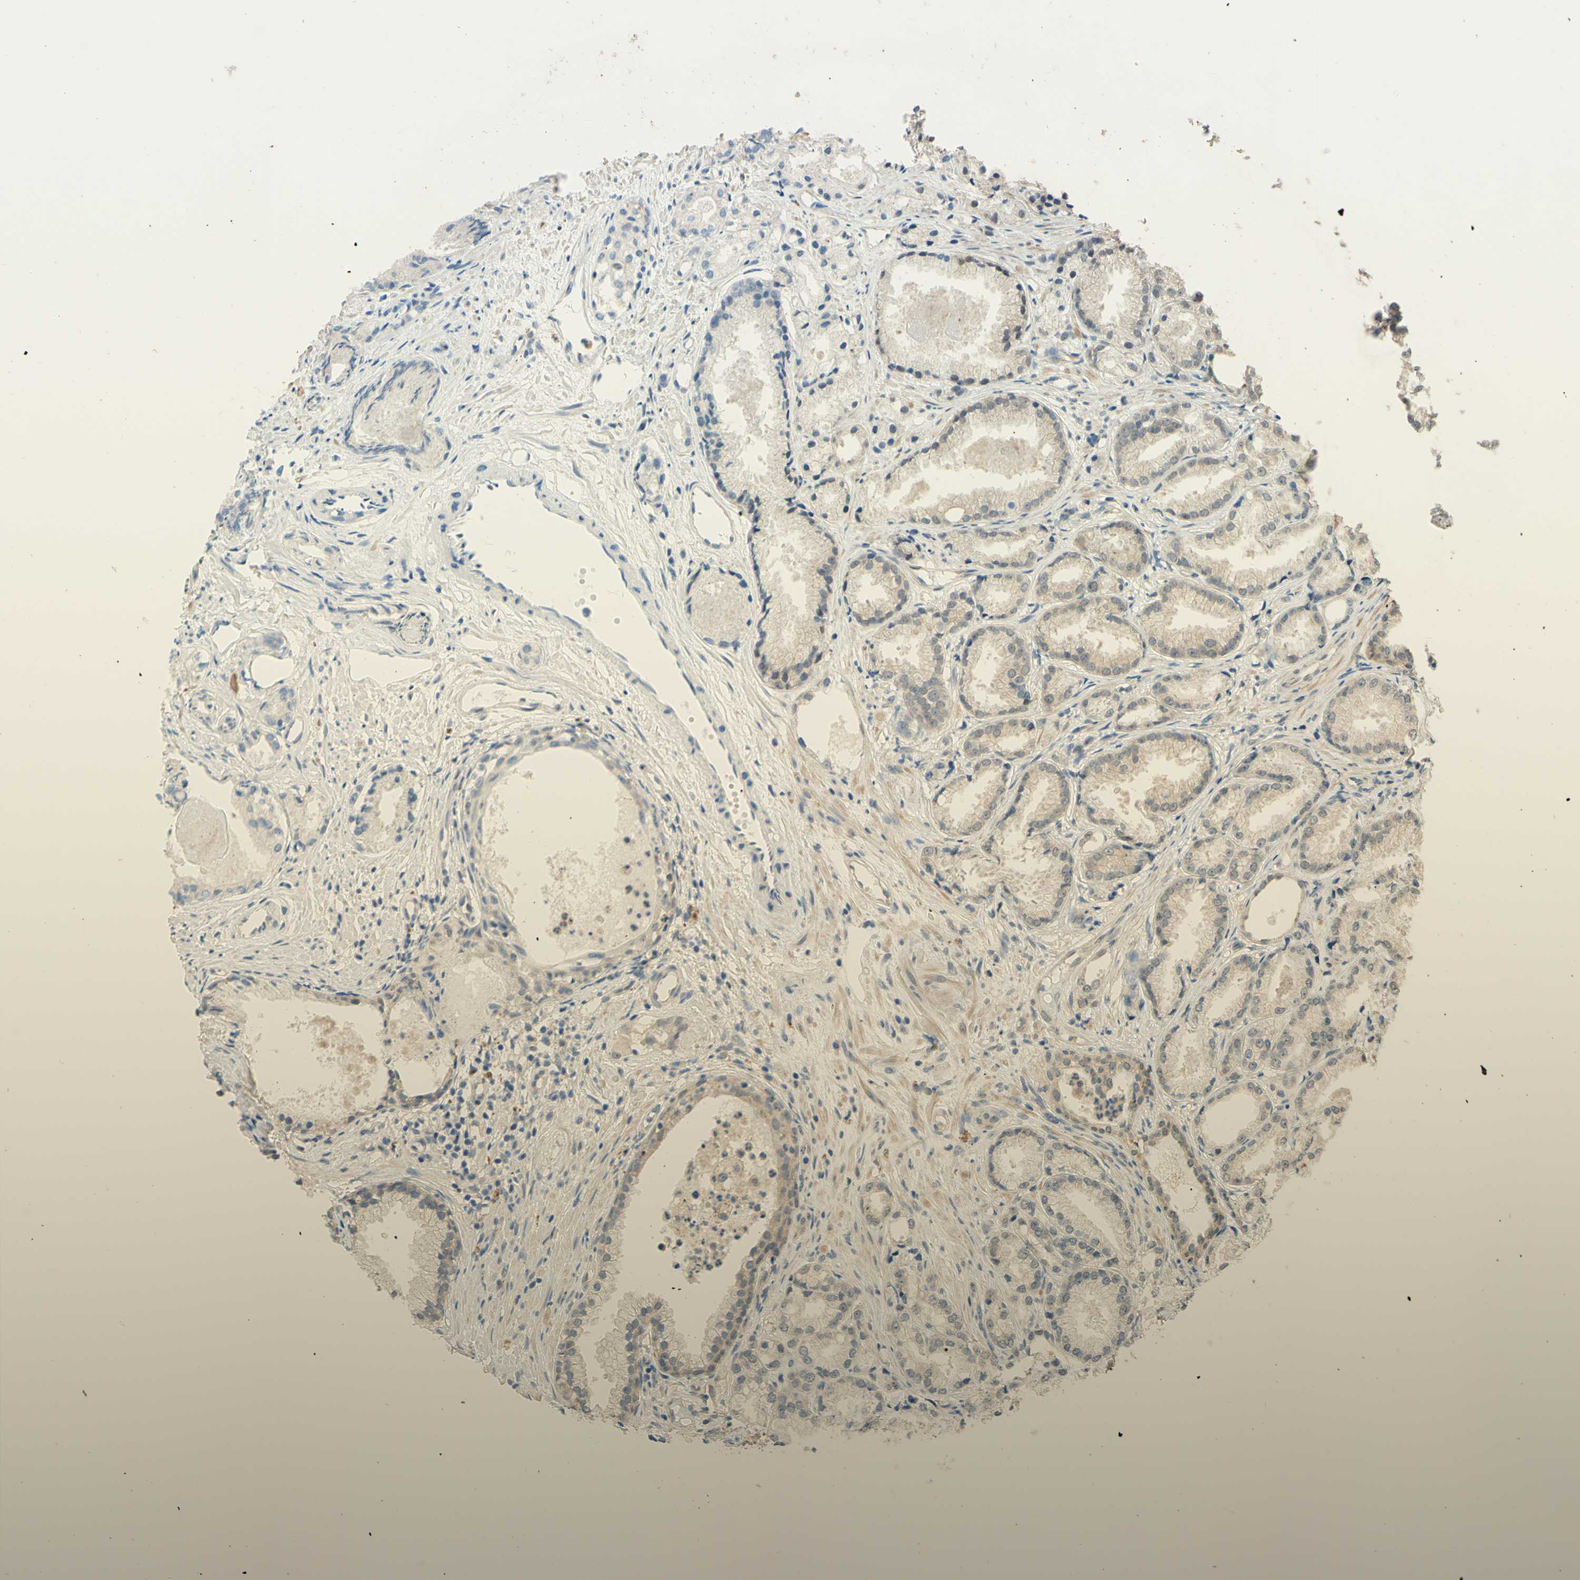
{"staining": {"intensity": "weak", "quantity": "<25%", "location": "cytoplasmic/membranous"}, "tissue": "prostate cancer", "cell_type": "Tumor cells", "image_type": "cancer", "snomed": [{"axis": "morphology", "description": "Adenocarcinoma, Low grade"}, {"axis": "topography", "description": "Prostate"}], "caption": "Immunohistochemical staining of human prostate cancer (adenocarcinoma (low-grade)) shows no significant staining in tumor cells. (Brightfield microscopy of DAB (3,3'-diaminobenzidine) IHC at high magnification).", "gene": "SMIM19", "patient": {"sex": "male", "age": 72}}